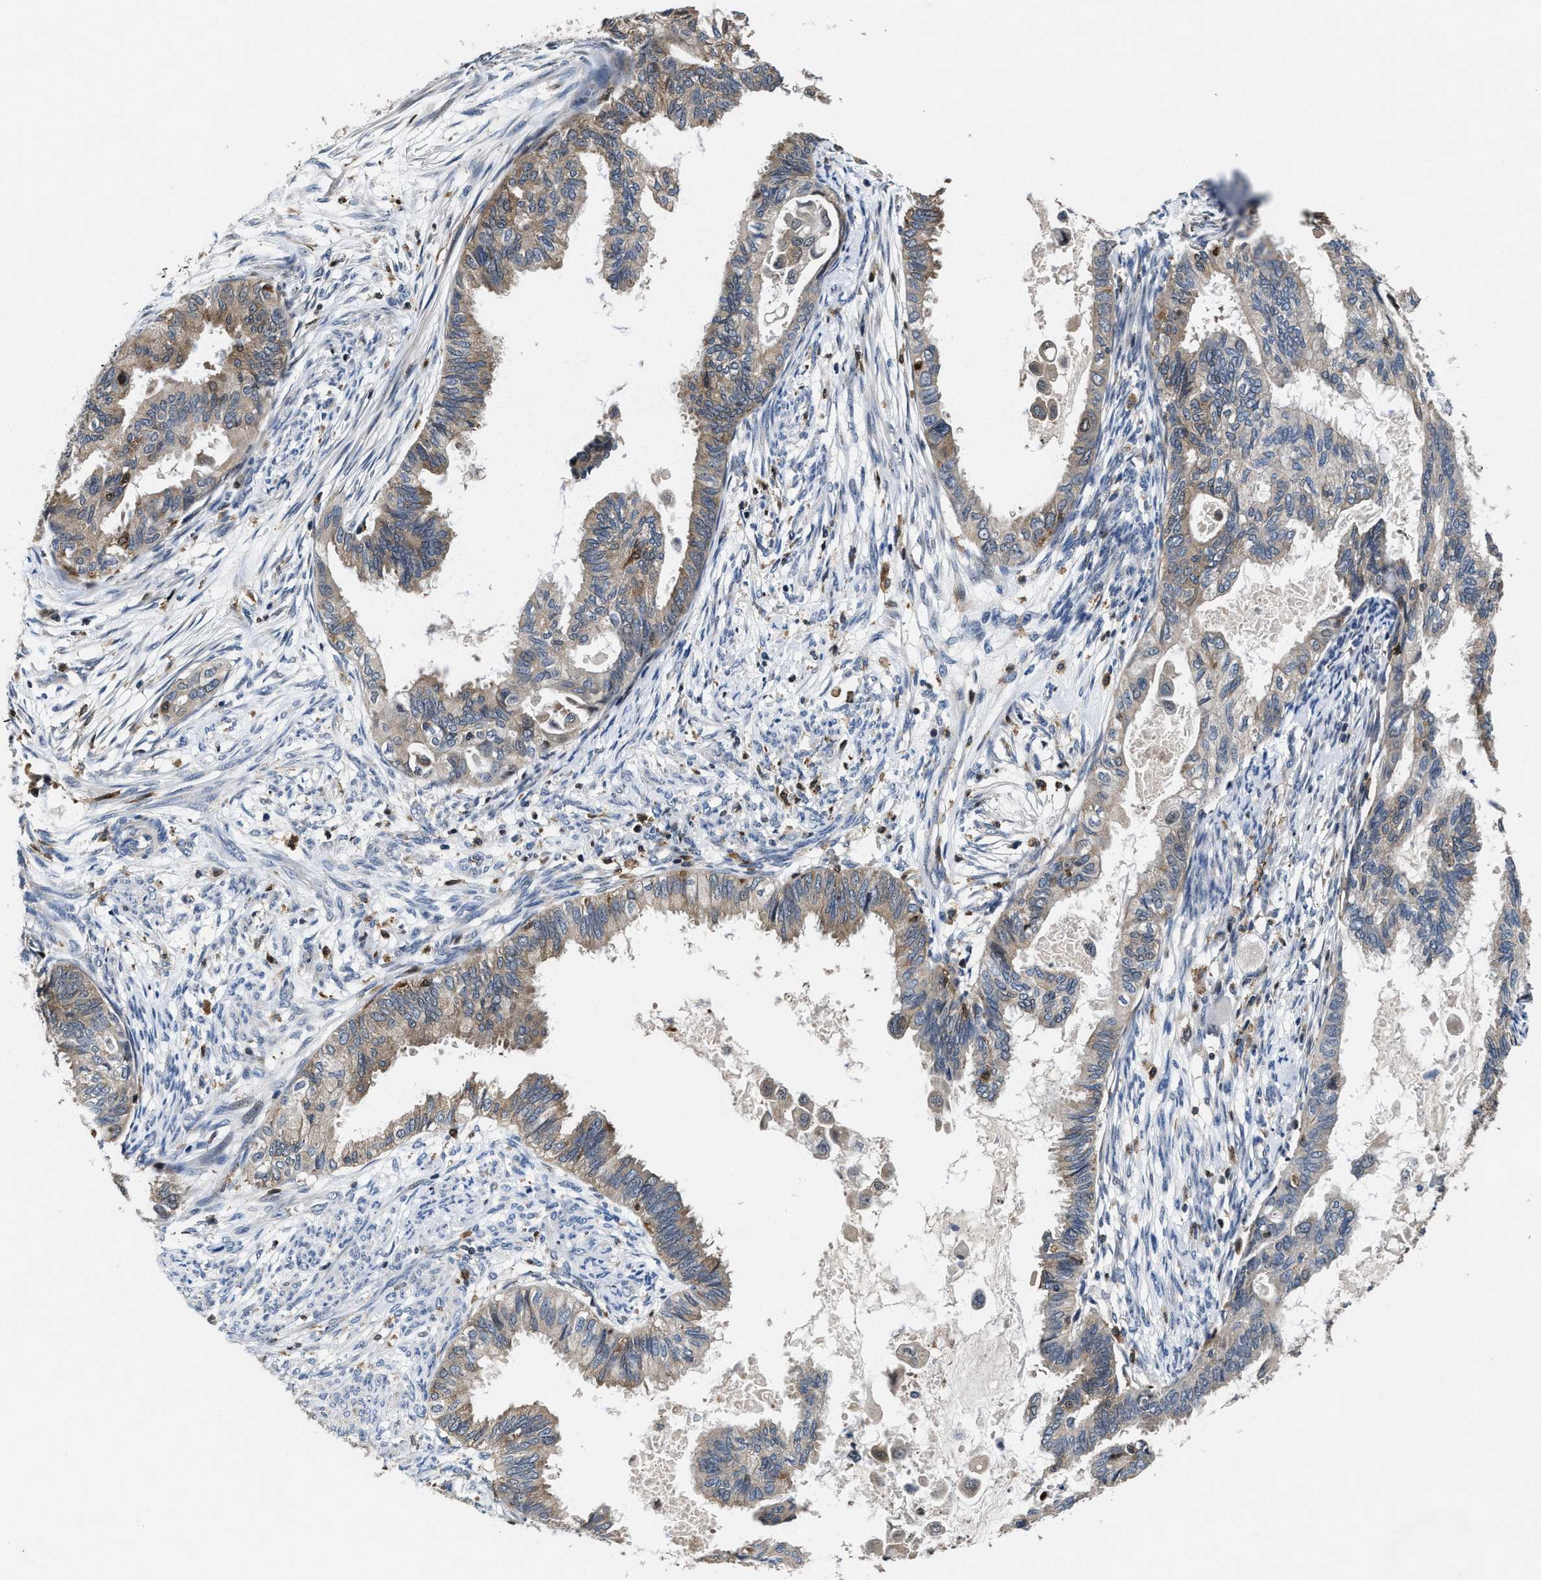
{"staining": {"intensity": "weak", "quantity": ">75%", "location": "cytoplasmic/membranous"}, "tissue": "cervical cancer", "cell_type": "Tumor cells", "image_type": "cancer", "snomed": [{"axis": "morphology", "description": "Normal tissue, NOS"}, {"axis": "morphology", "description": "Adenocarcinoma, NOS"}, {"axis": "topography", "description": "Cervix"}, {"axis": "topography", "description": "Endometrium"}], "caption": "Tumor cells reveal low levels of weak cytoplasmic/membranous expression in about >75% of cells in human cervical cancer (adenocarcinoma).", "gene": "RGS10", "patient": {"sex": "female", "age": 86}}